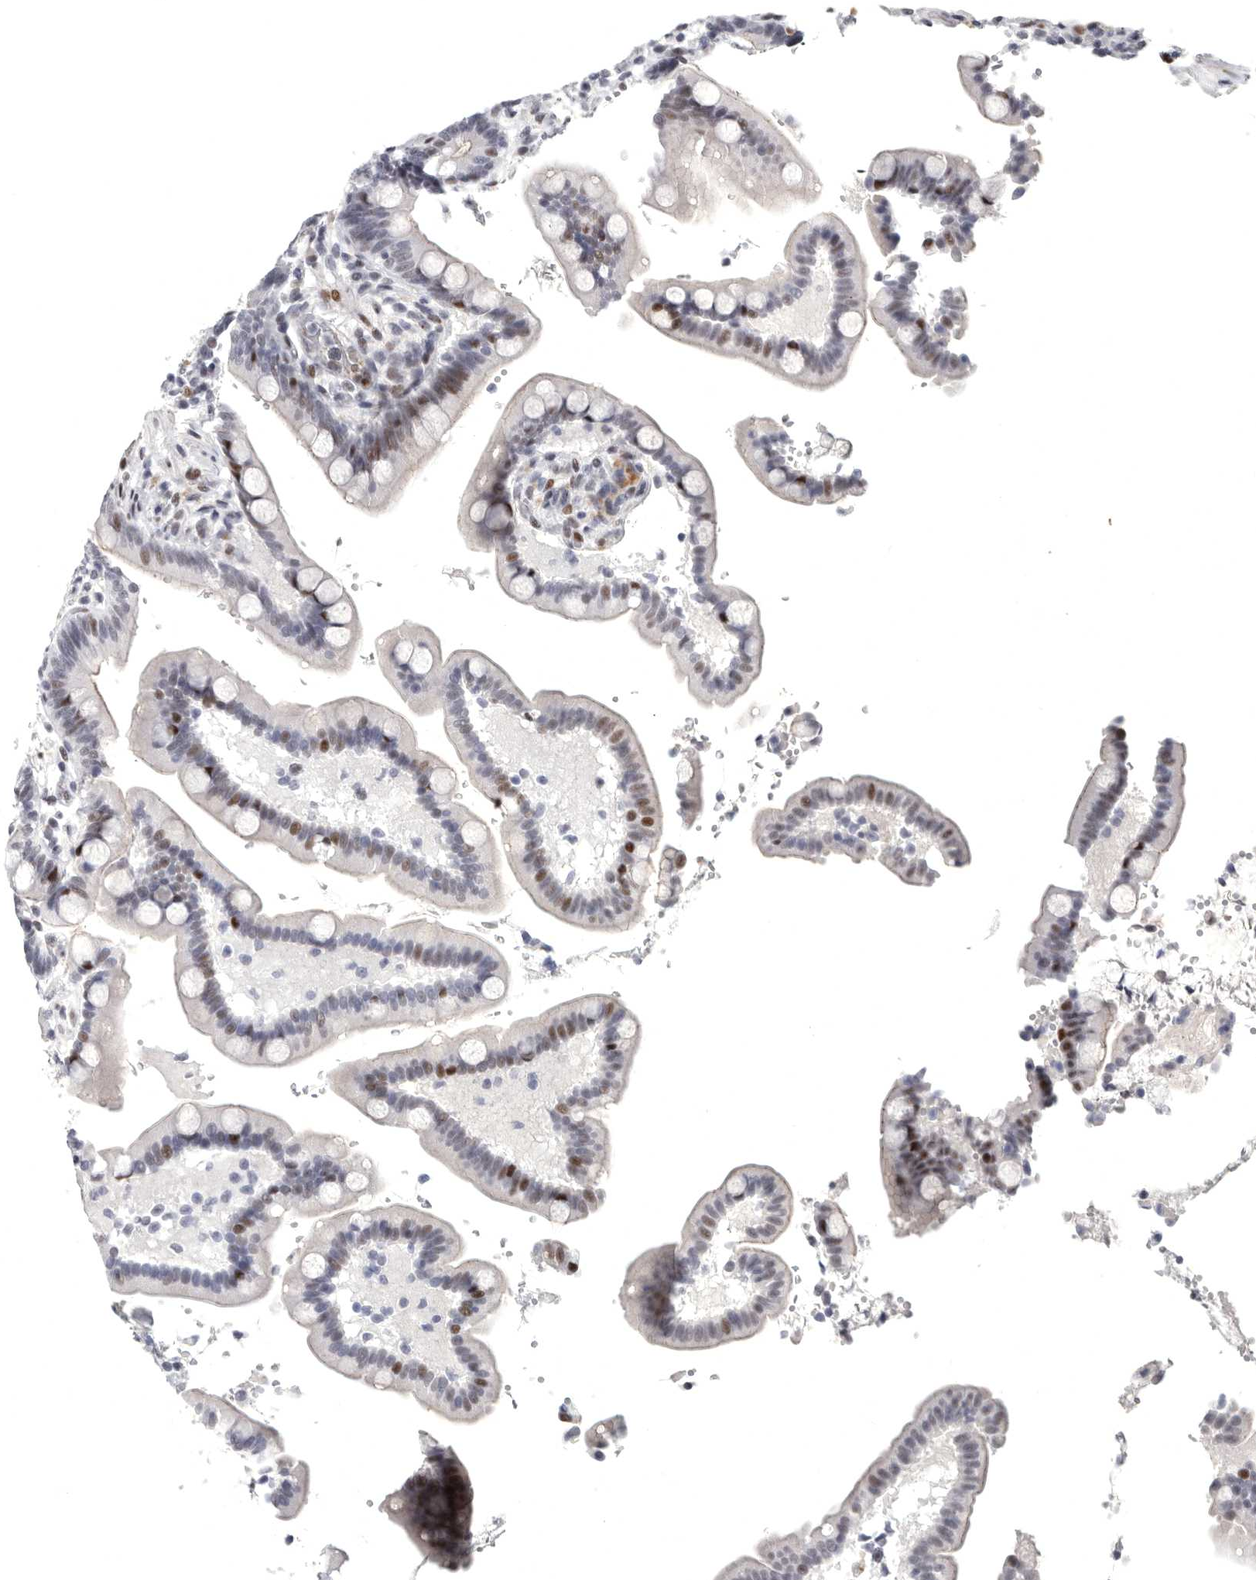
{"staining": {"intensity": "moderate", "quantity": "<25%", "location": "nuclear"}, "tissue": "colon", "cell_type": "Glandular cells", "image_type": "normal", "snomed": [{"axis": "morphology", "description": "Normal tissue, NOS"}, {"axis": "topography", "description": "Smooth muscle"}, {"axis": "topography", "description": "Colon"}], "caption": "DAB immunohistochemical staining of normal colon shows moderate nuclear protein positivity in about <25% of glandular cells. (DAB (3,3'-diaminobenzidine) IHC, brown staining for protein, blue staining for nuclei).", "gene": "WRAP73", "patient": {"sex": "male", "age": 73}}